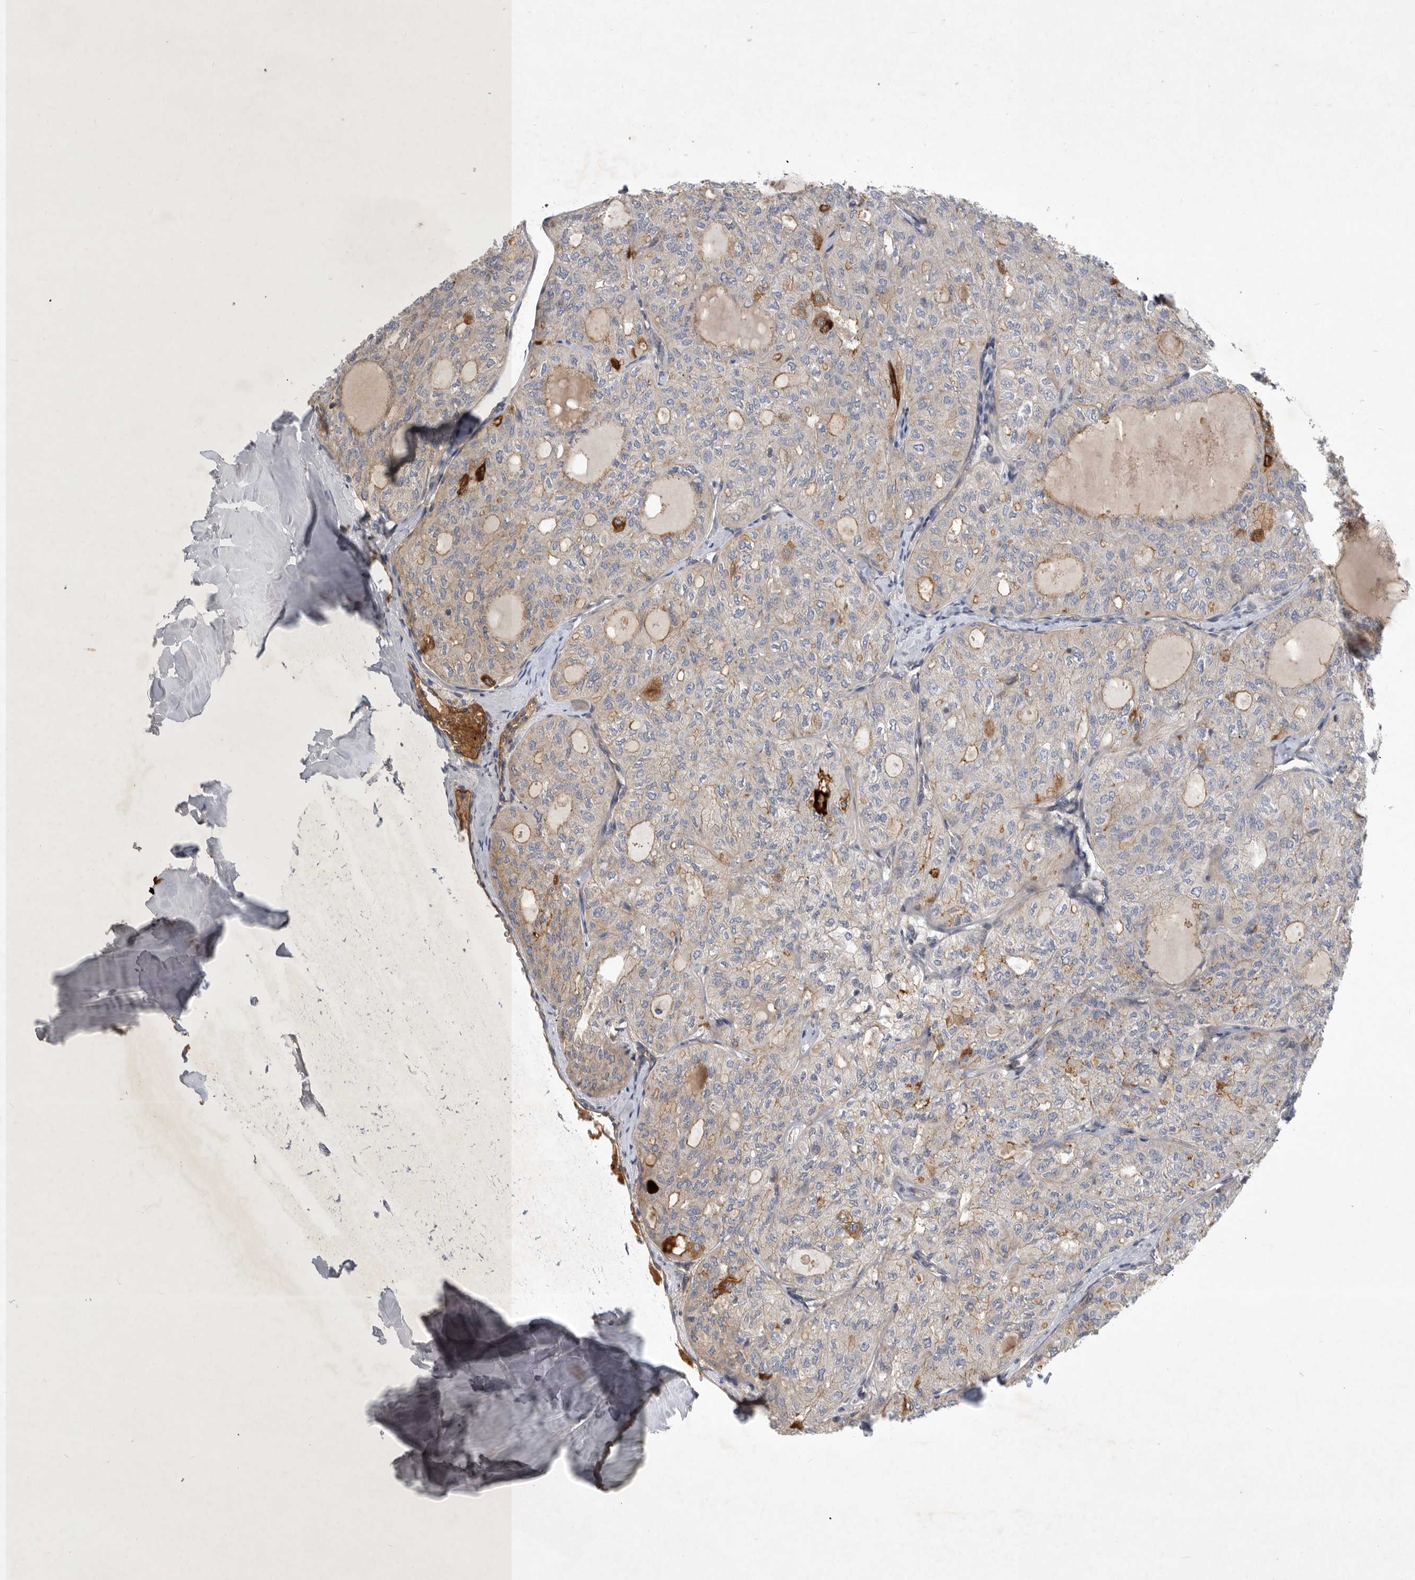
{"staining": {"intensity": "weak", "quantity": "<25%", "location": "cytoplasmic/membranous"}, "tissue": "thyroid cancer", "cell_type": "Tumor cells", "image_type": "cancer", "snomed": [{"axis": "morphology", "description": "Follicular adenoma carcinoma, NOS"}, {"axis": "topography", "description": "Thyroid gland"}], "caption": "Immunohistochemistry image of neoplastic tissue: human thyroid cancer stained with DAB (3,3'-diaminobenzidine) exhibits no significant protein staining in tumor cells.", "gene": "MLPH", "patient": {"sex": "male", "age": 75}}